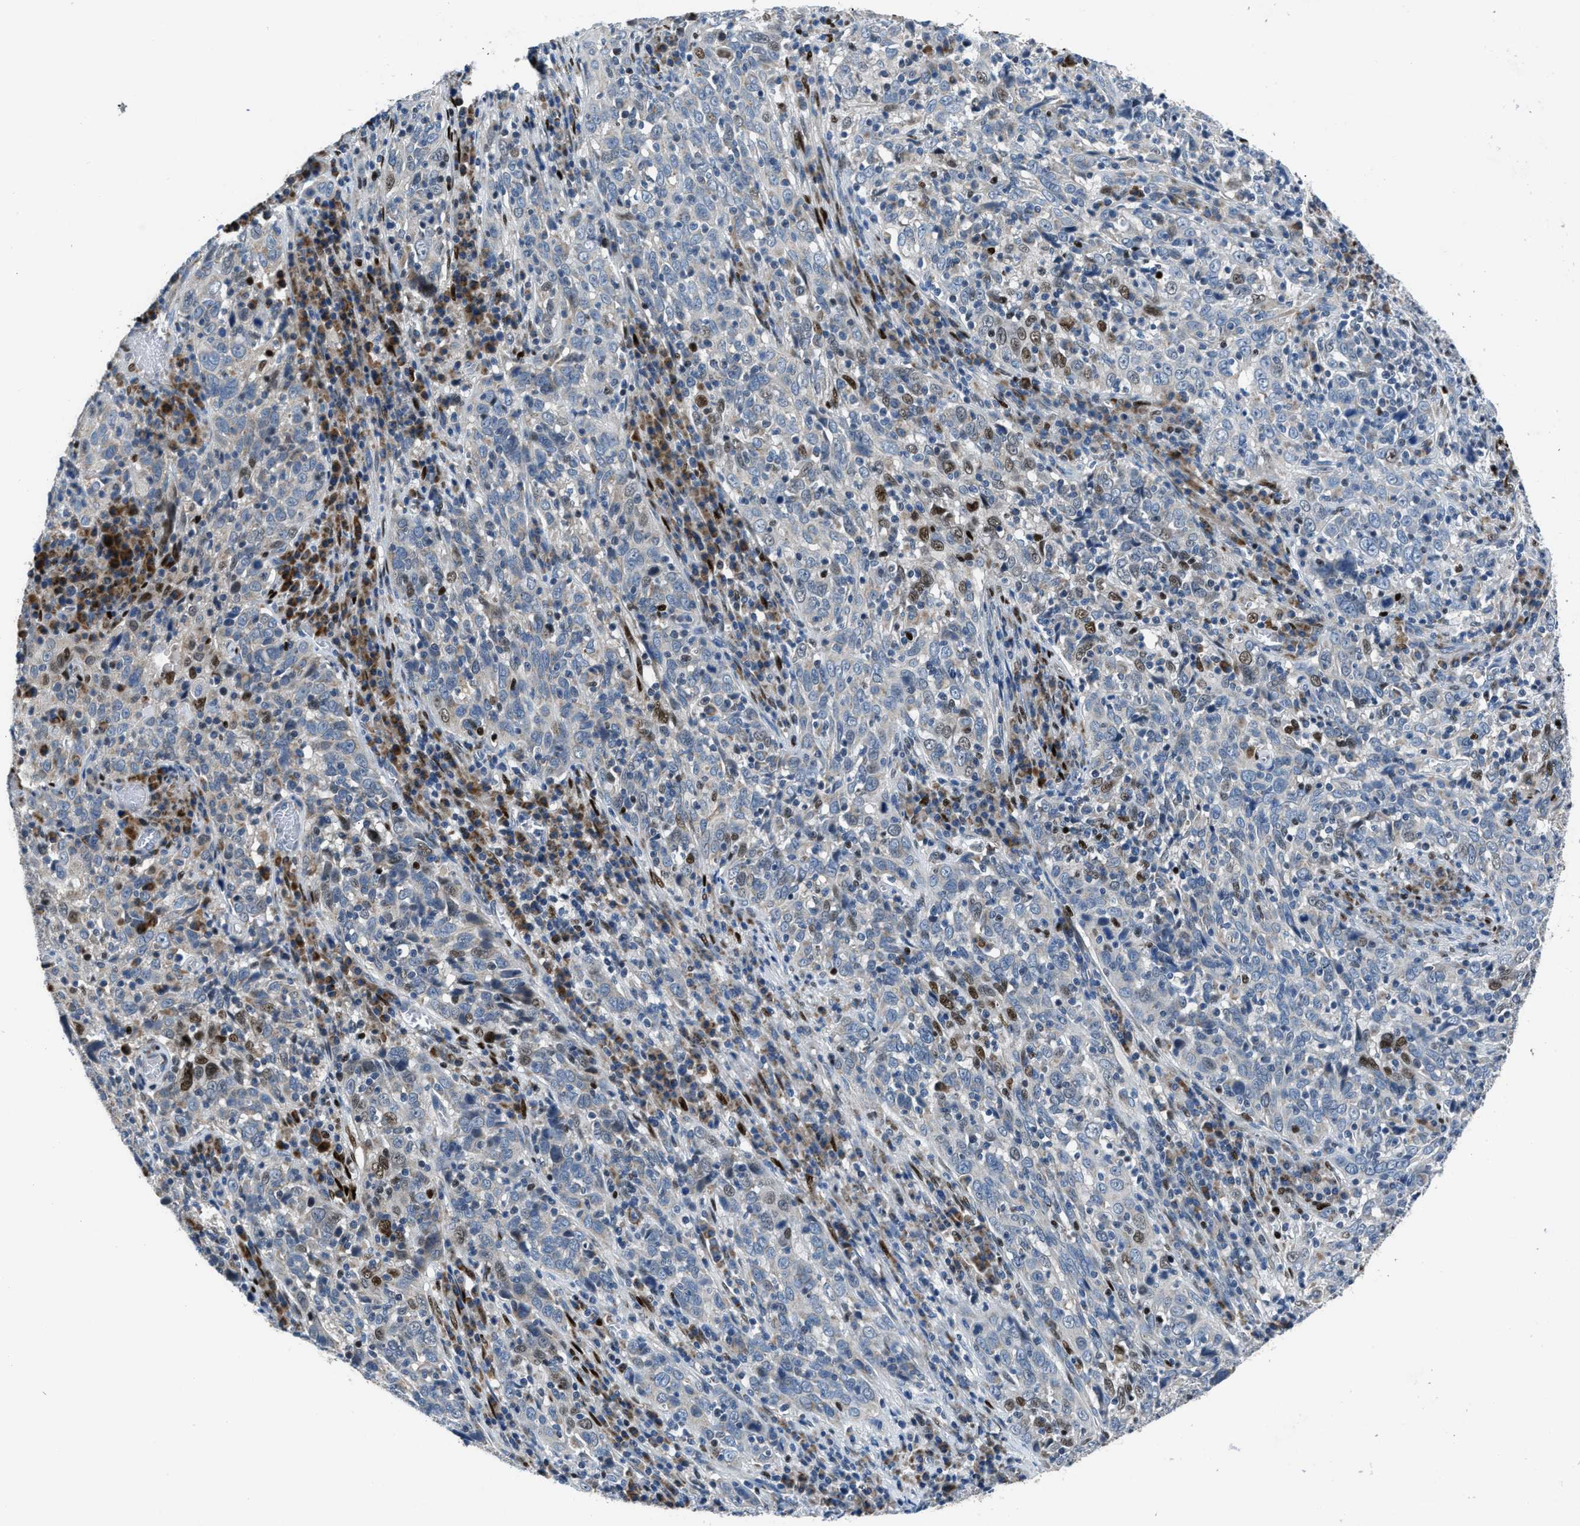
{"staining": {"intensity": "moderate", "quantity": "<25%", "location": "nuclear"}, "tissue": "cervical cancer", "cell_type": "Tumor cells", "image_type": "cancer", "snomed": [{"axis": "morphology", "description": "Squamous cell carcinoma, NOS"}, {"axis": "topography", "description": "Cervix"}], "caption": "Protein positivity by immunohistochemistry (IHC) exhibits moderate nuclear expression in about <25% of tumor cells in cervical cancer.", "gene": "EGR1", "patient": {"sex": "female", "age": 46}}